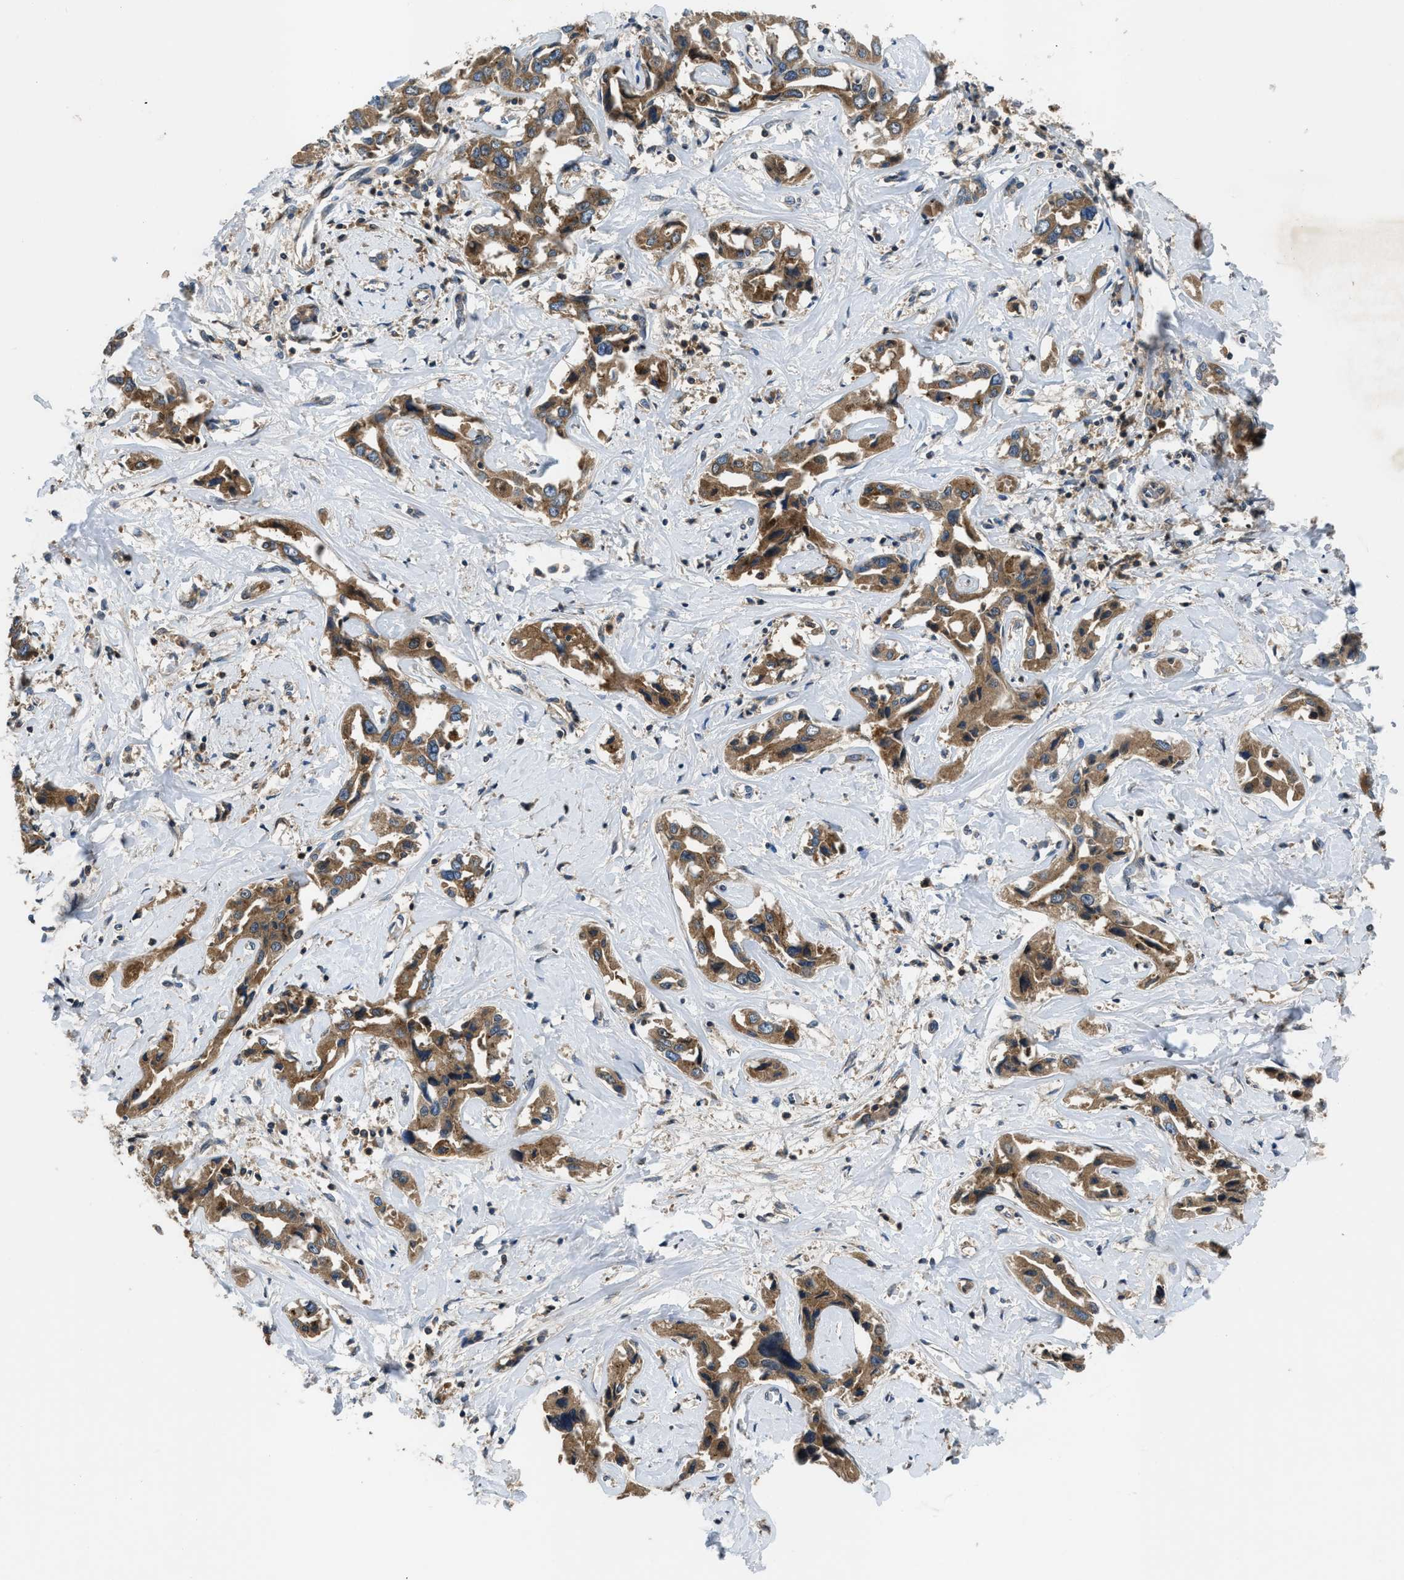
{"staining": {"intensity": "moderate", "quantity": ">75%", "location": "cytoplasmic/membranous"}, "tissue": "liver cancer", "cell_type": "Tumor cells", "image_type": "cancer", "snomed": [{"axis": "morphology", "description": "Cholangiocarcinoma"}, {"axis": "topography", "description": "Liver"}], "caption": "Cholangiocarcinoma (liver) stained for a protein (brown) reveals moderate cytoplasmic/membranous positive expression in about >75% of tumor cells.", "gene": "PAFAH2", "patient": {"sex": "male", "age": 59}}